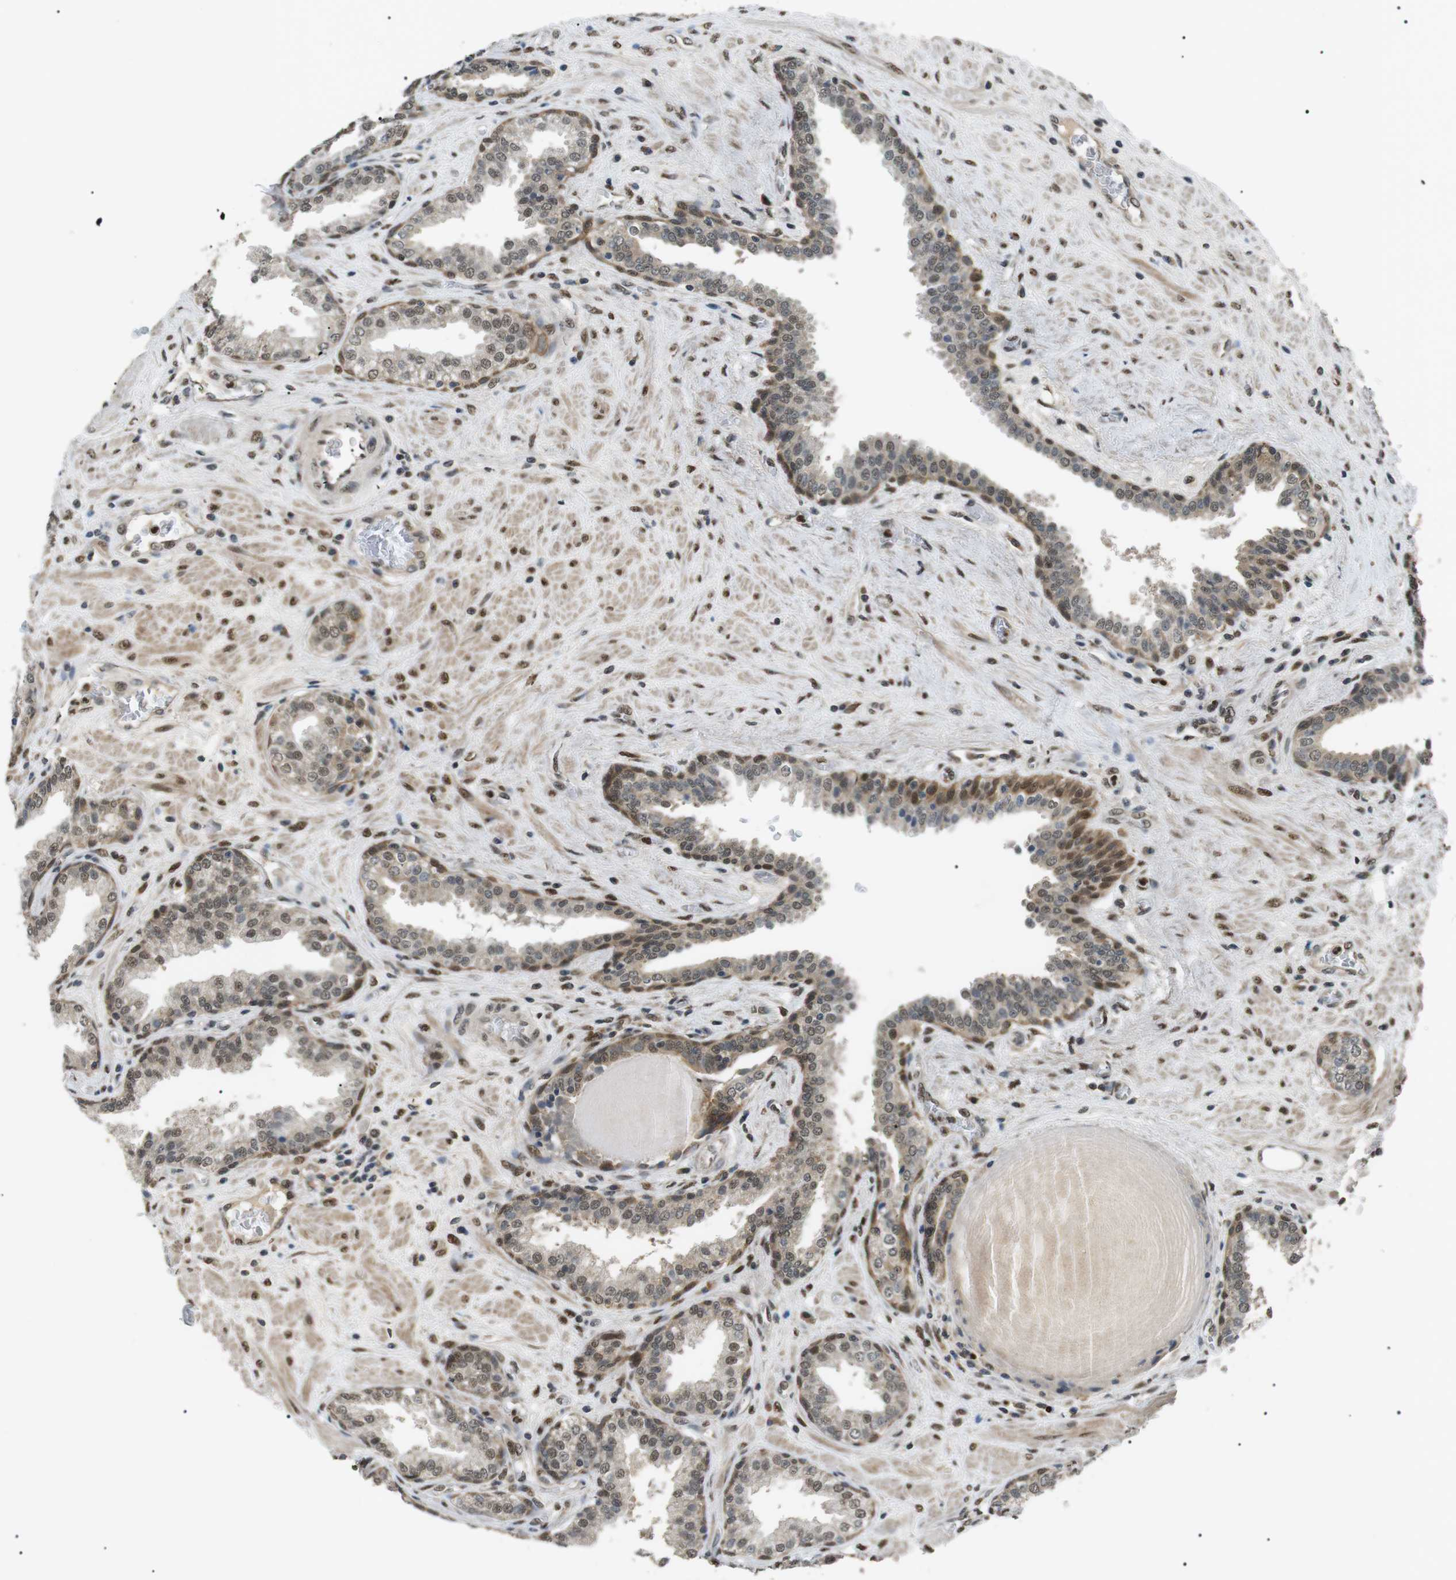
{"staining": {"intensity": "moderate", "quantity": "25%-75%", "location": "cytoplasmic/membranous,nuclear"}, "tissue": "prostate", "cell_type": "Glandular cells", "image_type": "normal", "snomed": [{"axis": "morphology", "description": "Normal tissue, NOS"}, {"axis": "topography", "description": "Prostate"}], "caption": "Immunohistochemical staining of normal prostate displays 25%-75% levels of moderate cytoplasmic/membranous,nuclear protein positivity in about 25%-75% of glandular cells.", "gene": "ORAI3", "patient": {"sex": "male", "age": 51}}